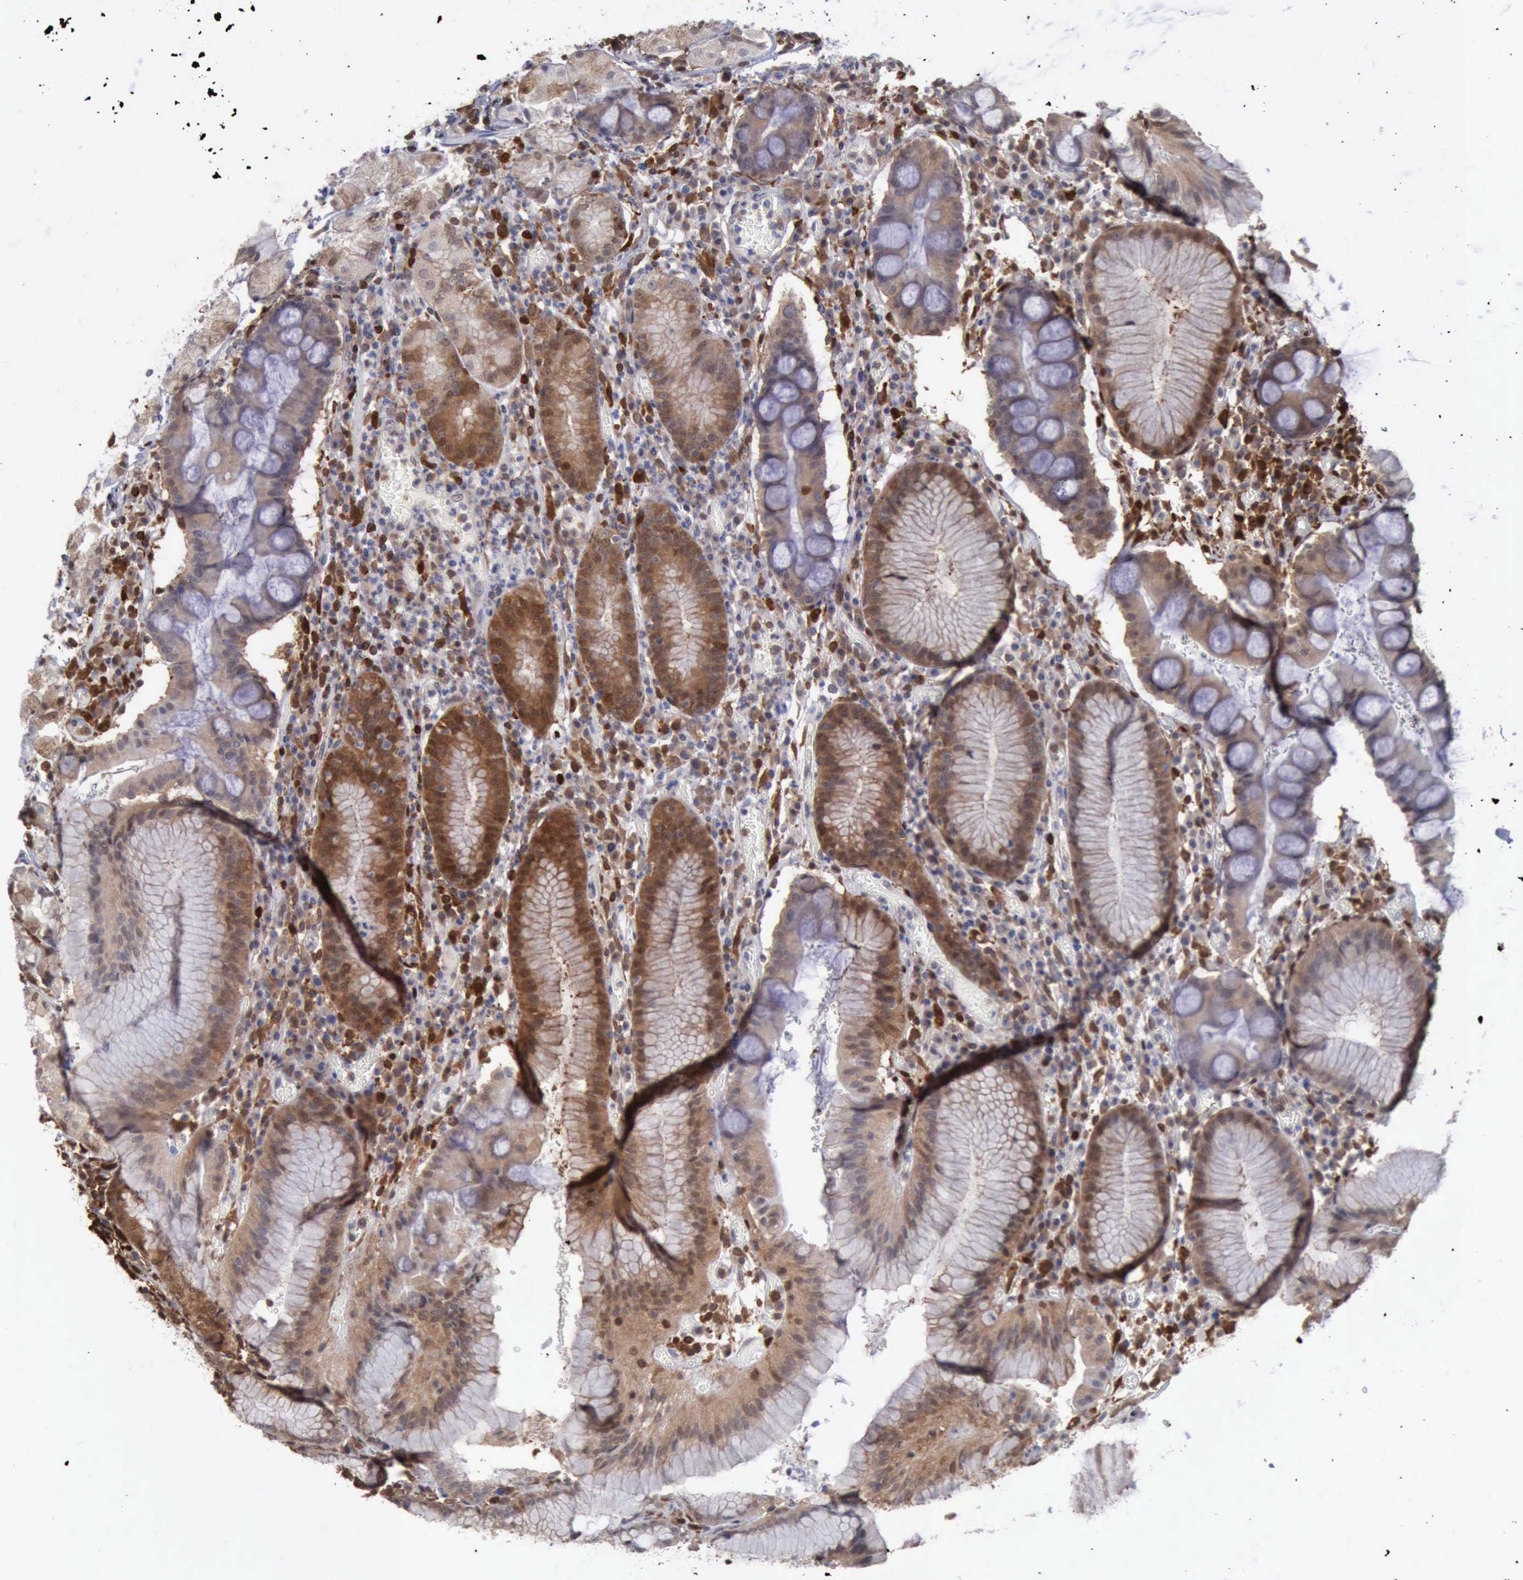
{"staining": {"intensity": "weak", "quantity": ">75%", "location": "cytoplasmic/membranous"}, "tissue": "stomach", "cell_type": "Glandular cells", "image_type": "normal", "snomed": [{"axis": "morphology", "description": "Normal tissue, NOS"}, {"axis": "topography", "description": "Stomach, lower"}], "caption": "Brown immunohistochemical staining in unremarkable human stomach exhibits weak cytoplasmic/membranous expression in about >75% of glandular cells. Nuclei are stained in blue.", "gene": "STAT1", "patient": {"sex": "female", "age": 73}}